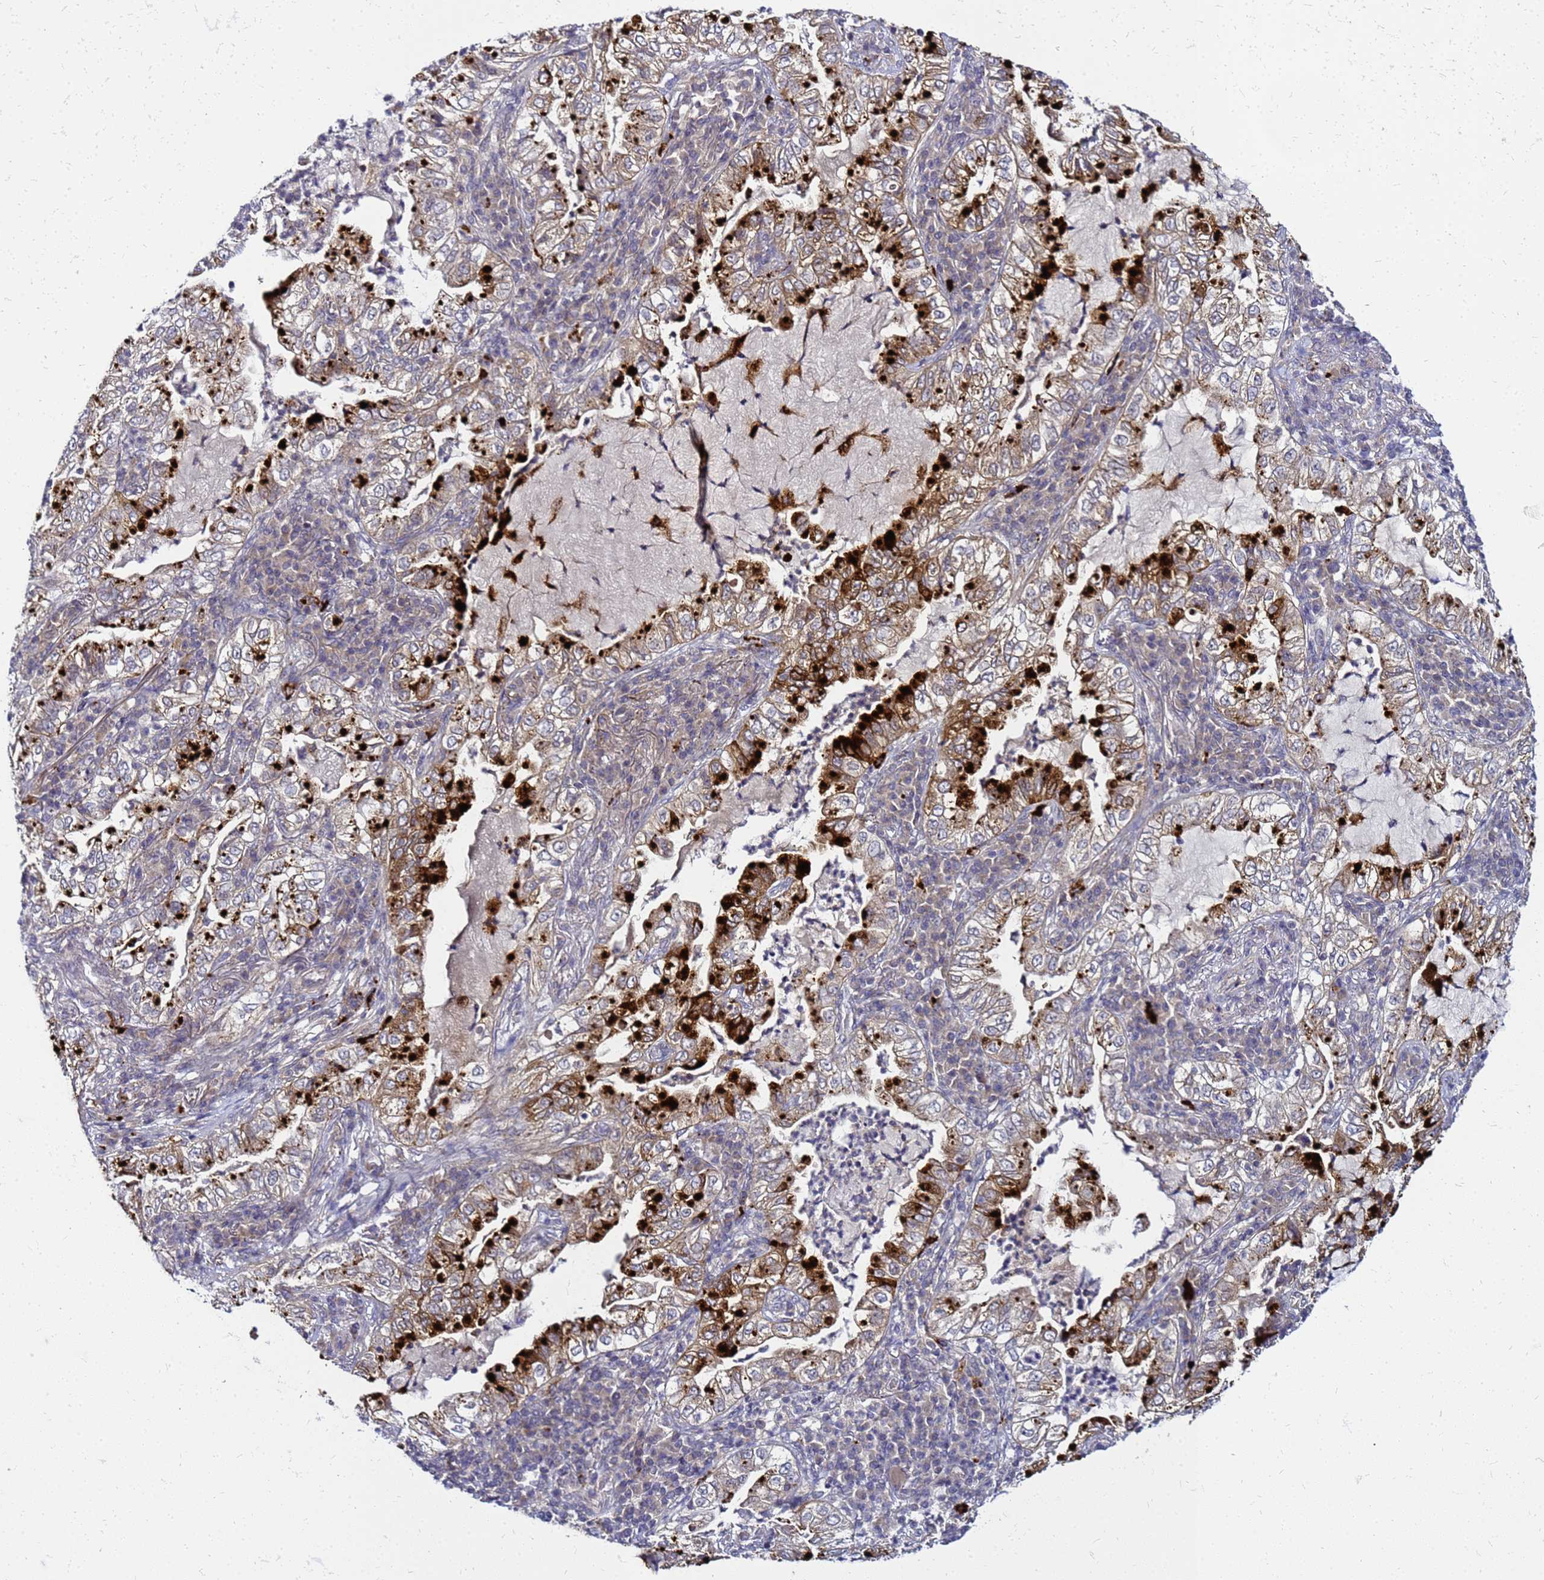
{"staining": {"intensity": "strong", "quantity": "25%-75%", "location": "cytoplasmic/membranous"}, "tissue": "lung cancer", "cell_type": "Tumor cells", "image_type": "cancer", "snomed": [{"axis": "morphology", "description": "Adenocarcinoma, NOS"}, {"axis": "topography", "description": "Lung"}], "caption": "DAB (3,3'-diaminobenzidine) immunohistochemical staining of human lung adenocarcinoma shows strong cytoplasmic/membranous protein staining in about 25%-75% of tumor cells. Using DAB (3,3'-diaminobenzidine) (brown) and hematoxylin (blue) stains, captured at high magnification using brightfield microscopy.", "gene": "SAT1", "patient": {"sex": "female", "age": 73}}